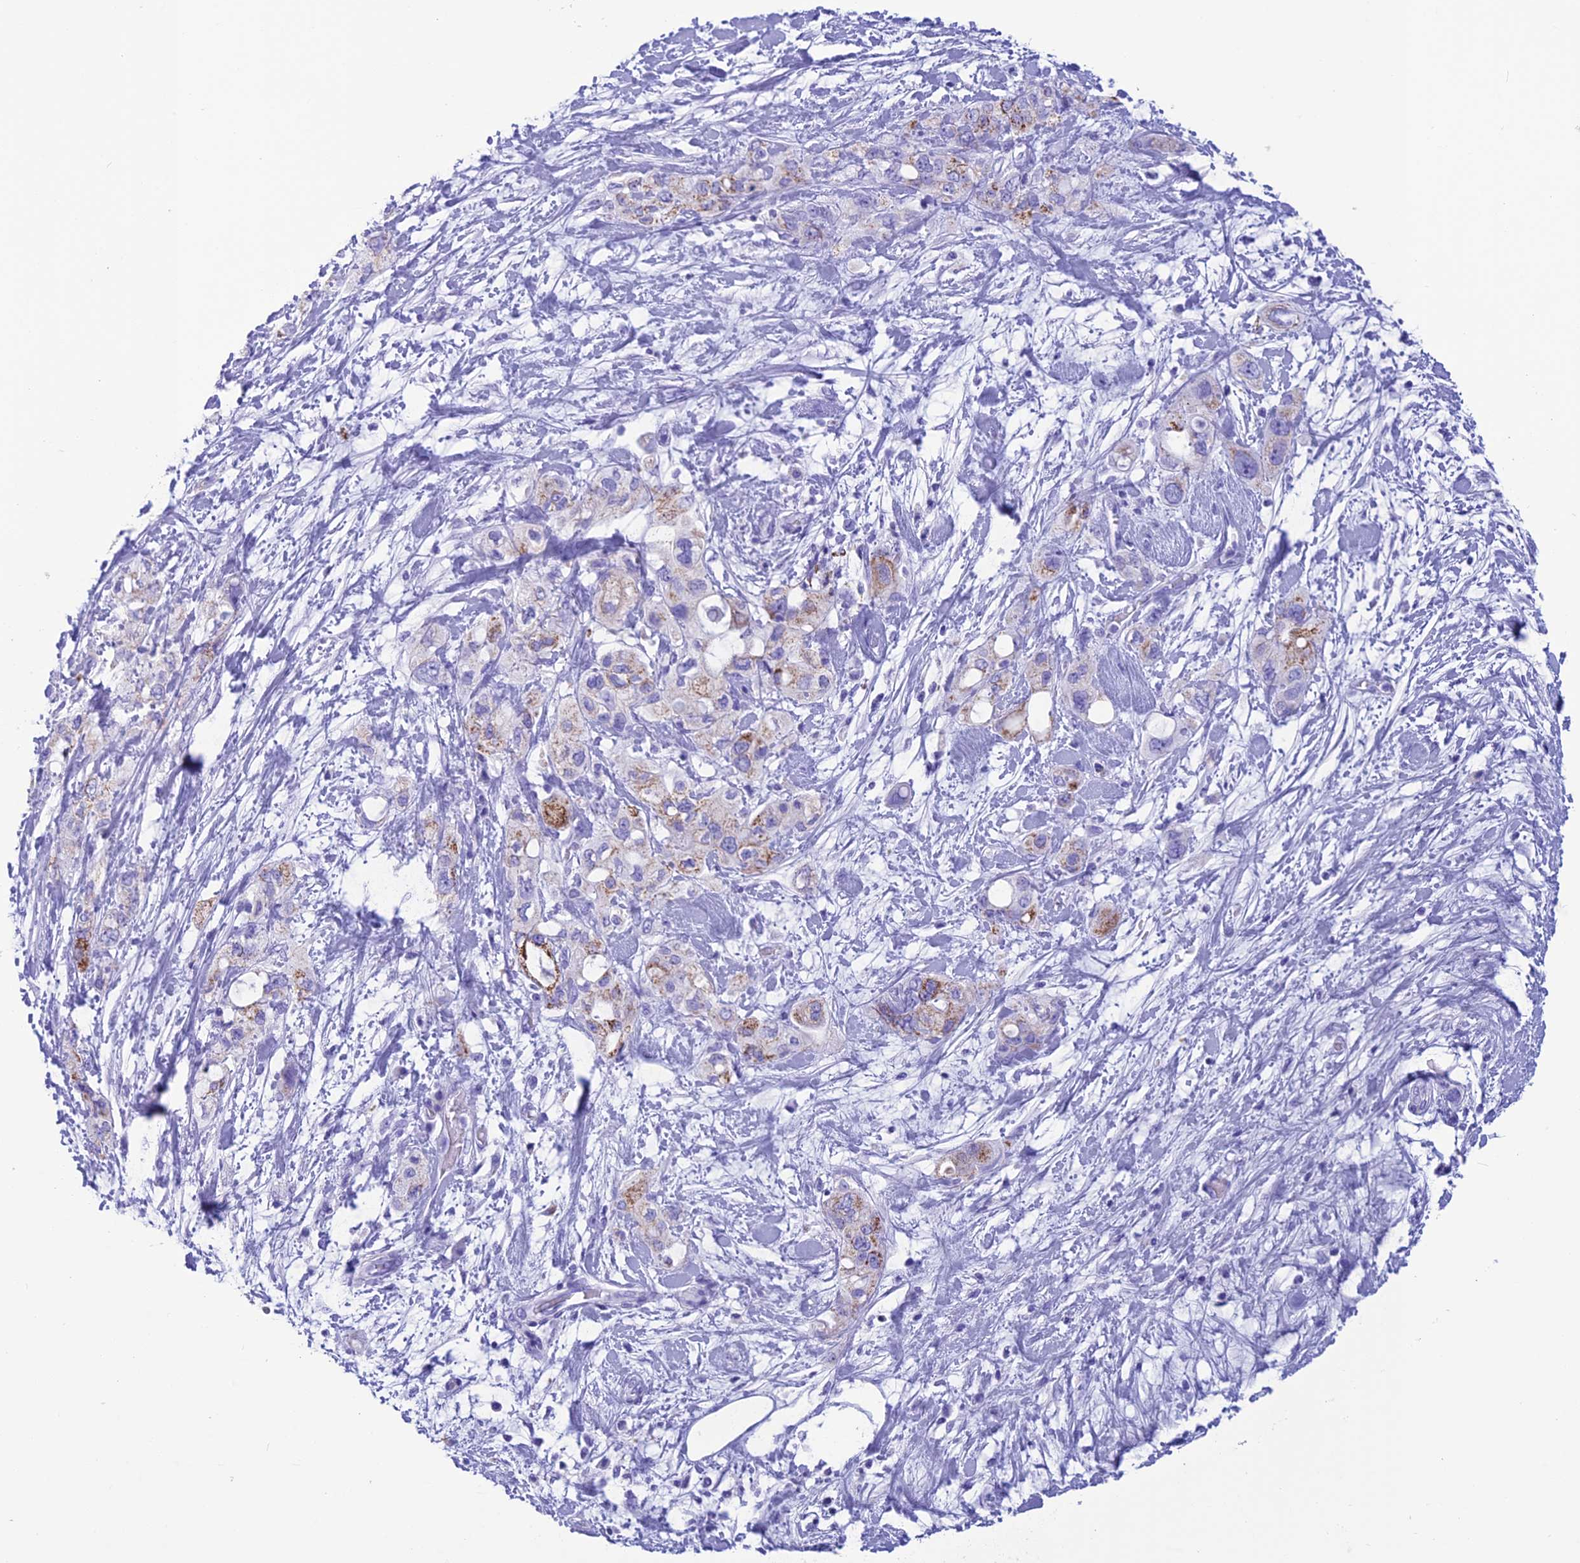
{"staining": {"intensity": "strong", "quantity": "<25%", "location": "cytoplasmic/membranous"}, "tissue": "pancreatic cancer", "cell_type": "Tumor cells", "image_type": "cancer", "snomed": [{"axis": "morphology", "description": "Inflammation, NOS"}, {"axis": "morphology", "description": "Adenocarcinoma, NOS"}, {"axis": "topography", "description": "Pancreas"}], "caption": "IHC (DAB (3,3'-diaminobenzidine)) staining of pancreatic adenocarcinoma exhibits strong cytoplasmic/membranous protein expression in approximately <25% of tumor cells.", "gene": "TRAM1L1", "patient": {"sex": "female", "age": 56}}